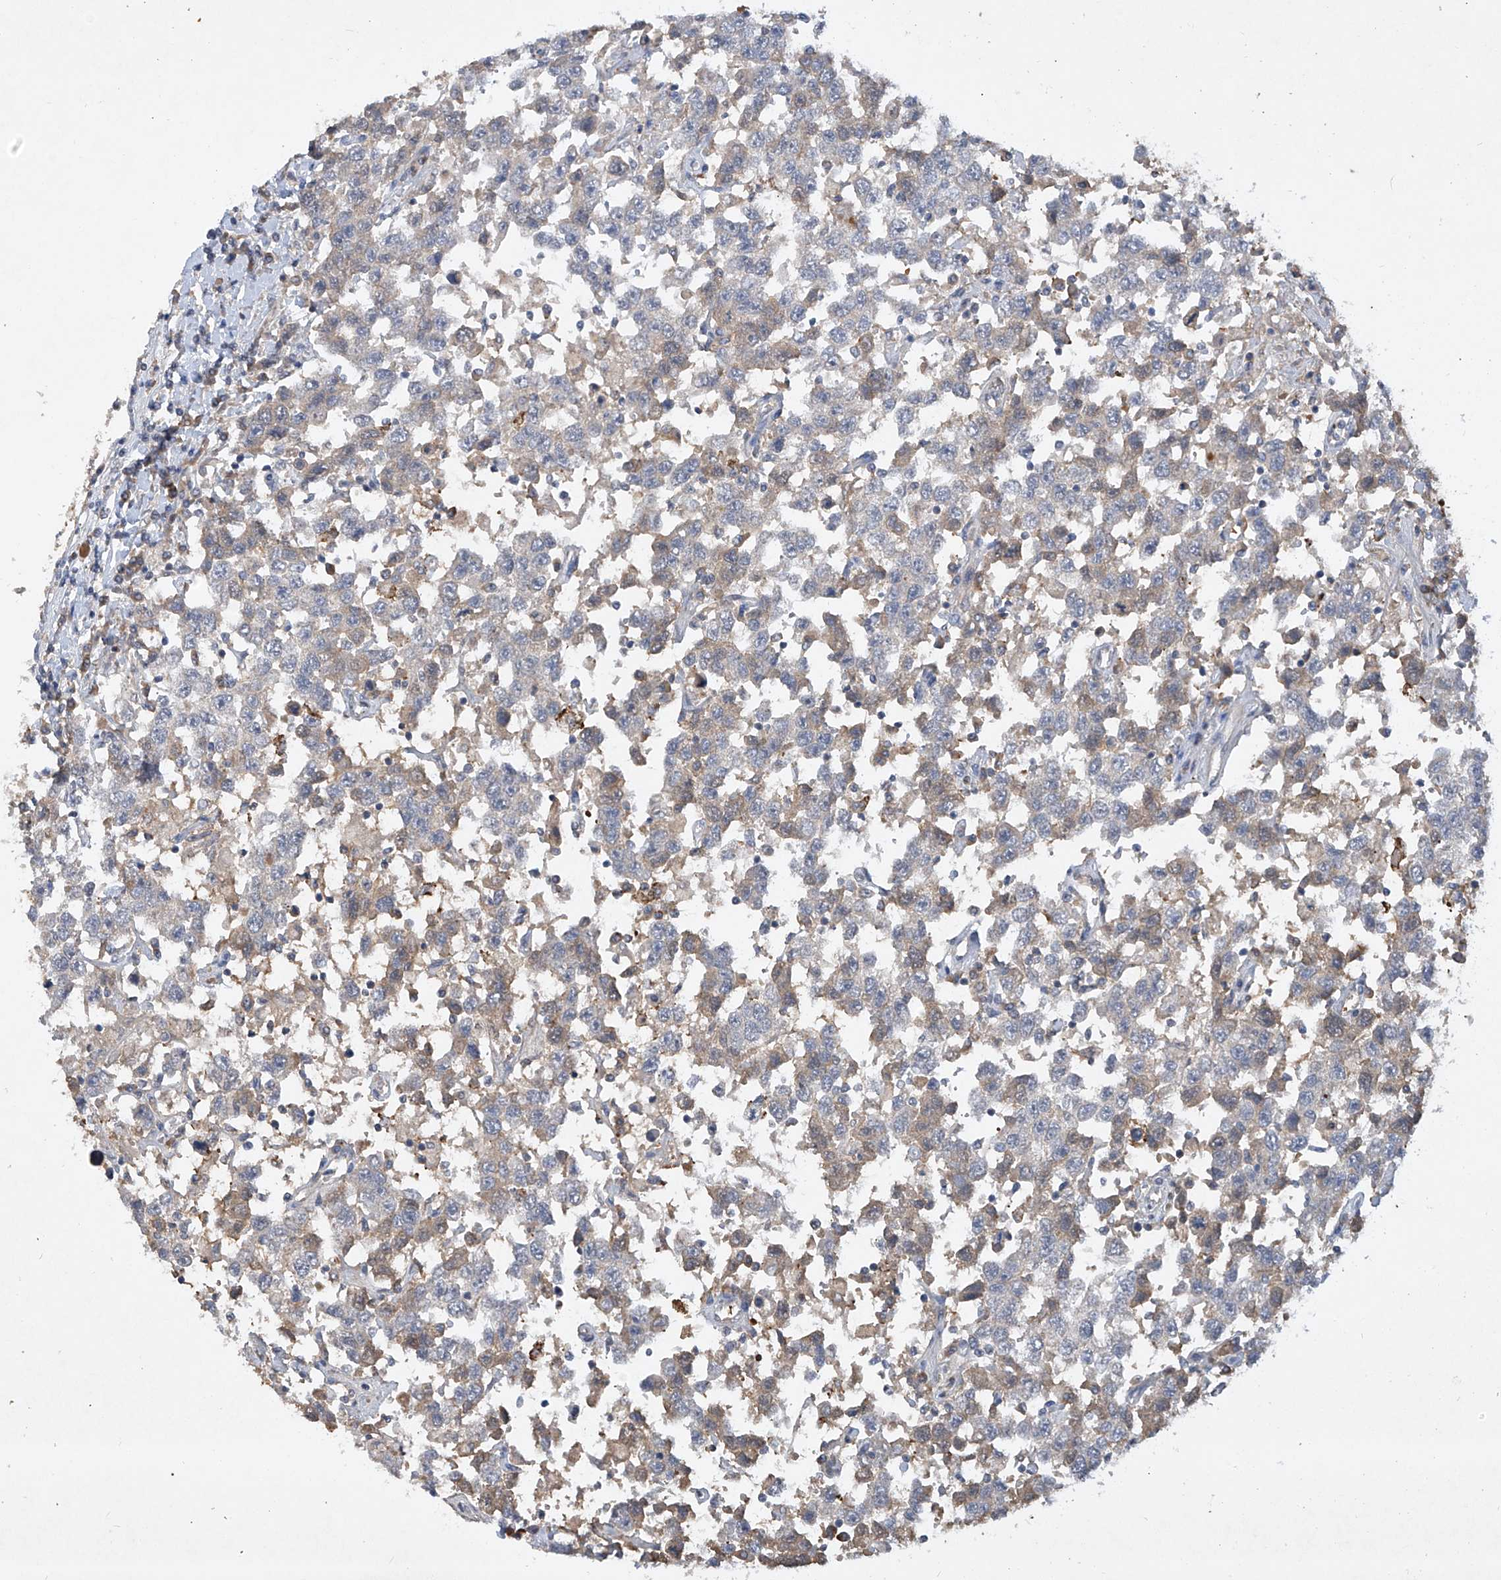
{"staining": {"intensity": "weak", "quantity": "<25%", "location": "cytoplasmic/membranous"}, "tissue": "testis cancer", "cell_type": "Tumor cells", "image_type": "cancer", "snomed": [{"axis": "morphology", "description": "Seminoma, NOS"}, {"axis": "topography", "description": "Testis"}], "caption": "DAB (3,3'-diaminobenzidine) immunohistochemical staining of testis cancer (seminoma) shows no significant expression in tumor cells.", "gene": "HAS3", "patient": {"sex": "male", "age": 41}}